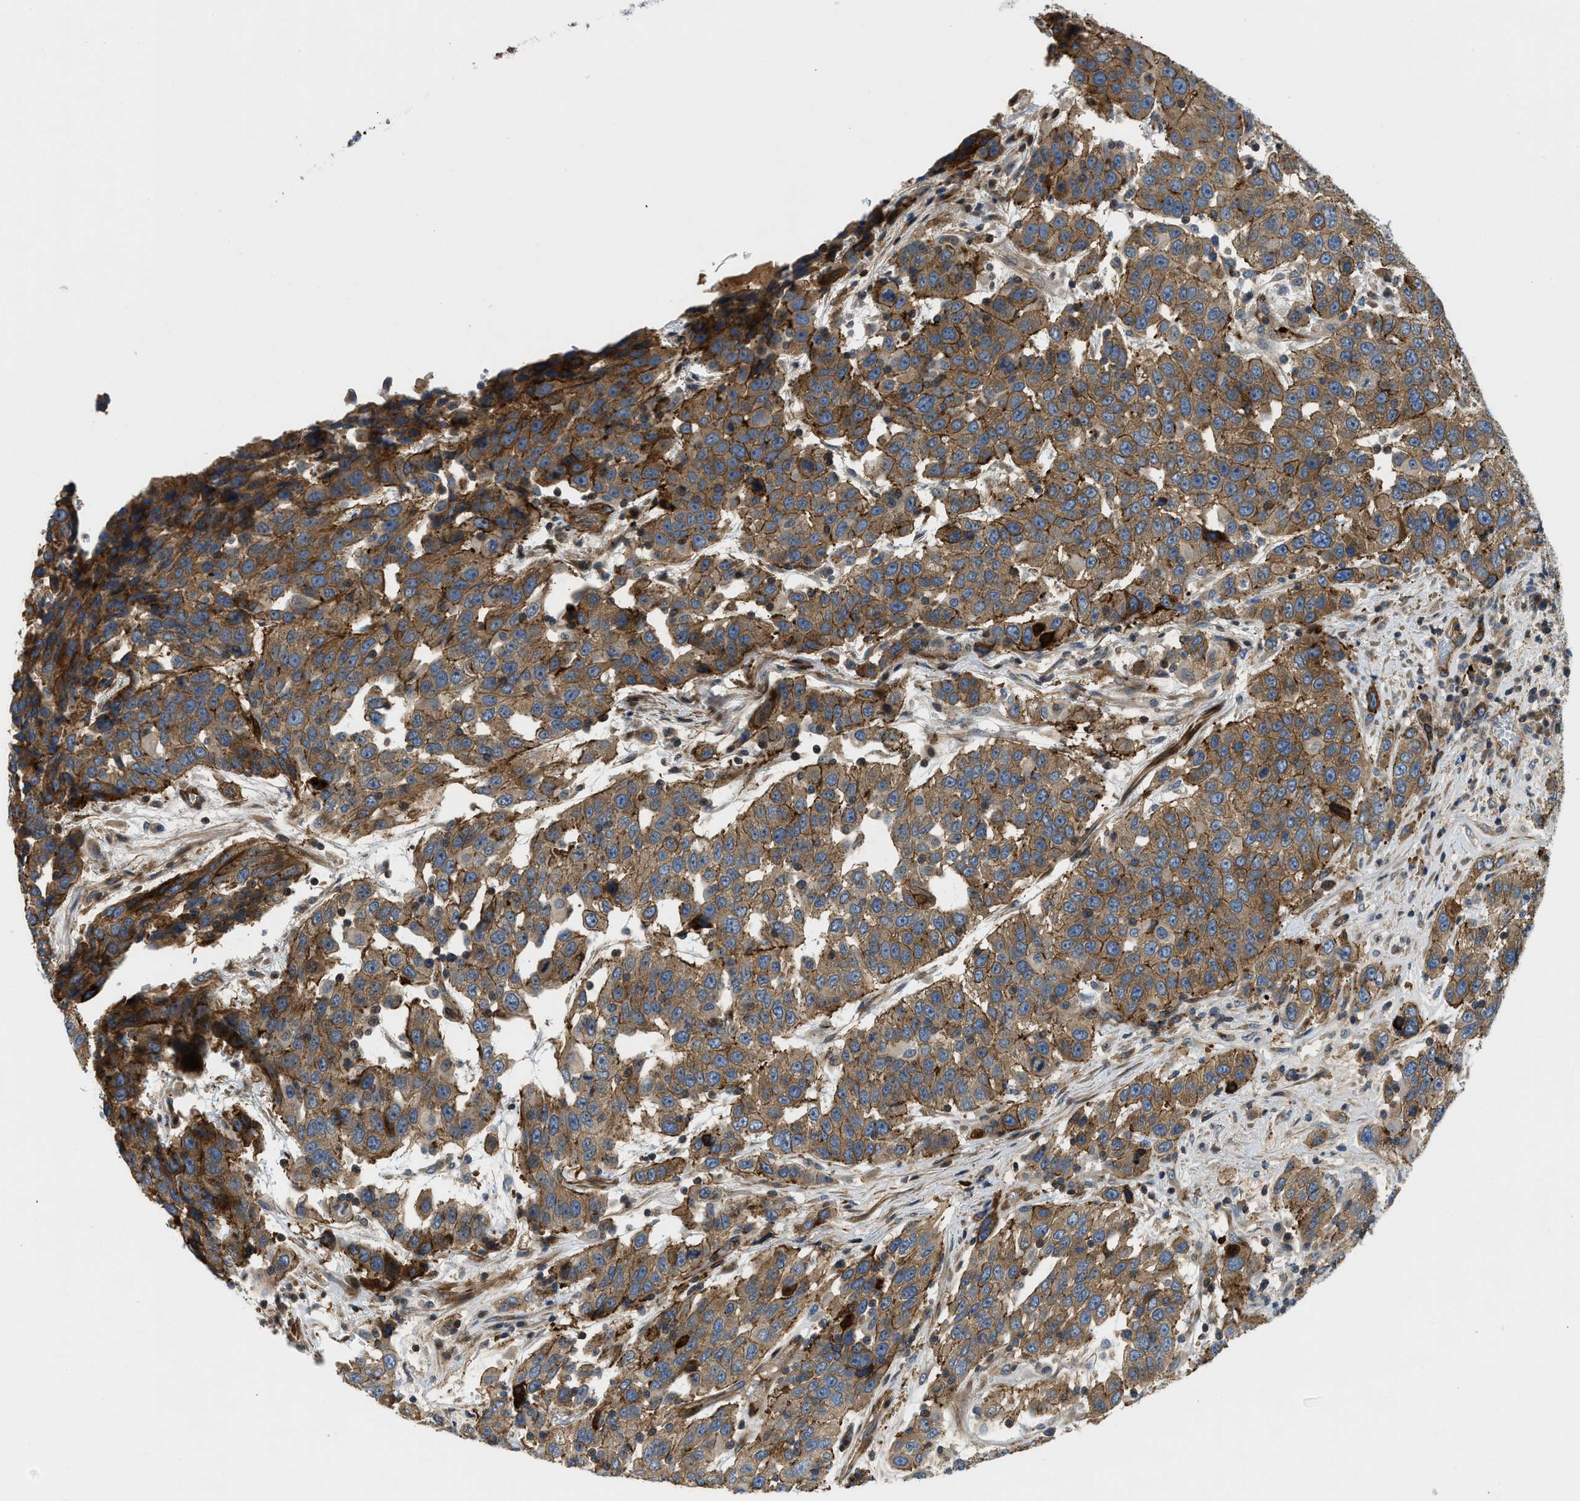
{"staining": {"intensity": "moderate", "quantity": ">75%", "location": "cytoplasmic/membranous"}, "tissue": "urothelial cancer", "cell_type": "Tumor cells", "image_type": "cancer", "snomed": [{"axis": "morphology", "description": "Urothelial carcinoma, High grade"}, {"axis": "topography", "description": "Urinary bladder"}], "caption": "A photomicrograph of urothelial carcinoma (high-grade) stained for a protein demonstrates moderate cytoplasmic/membranous brown staining in tumor cells.", "gene": "NYNRIN", "patient": {"sex": "female", "age": 80}}